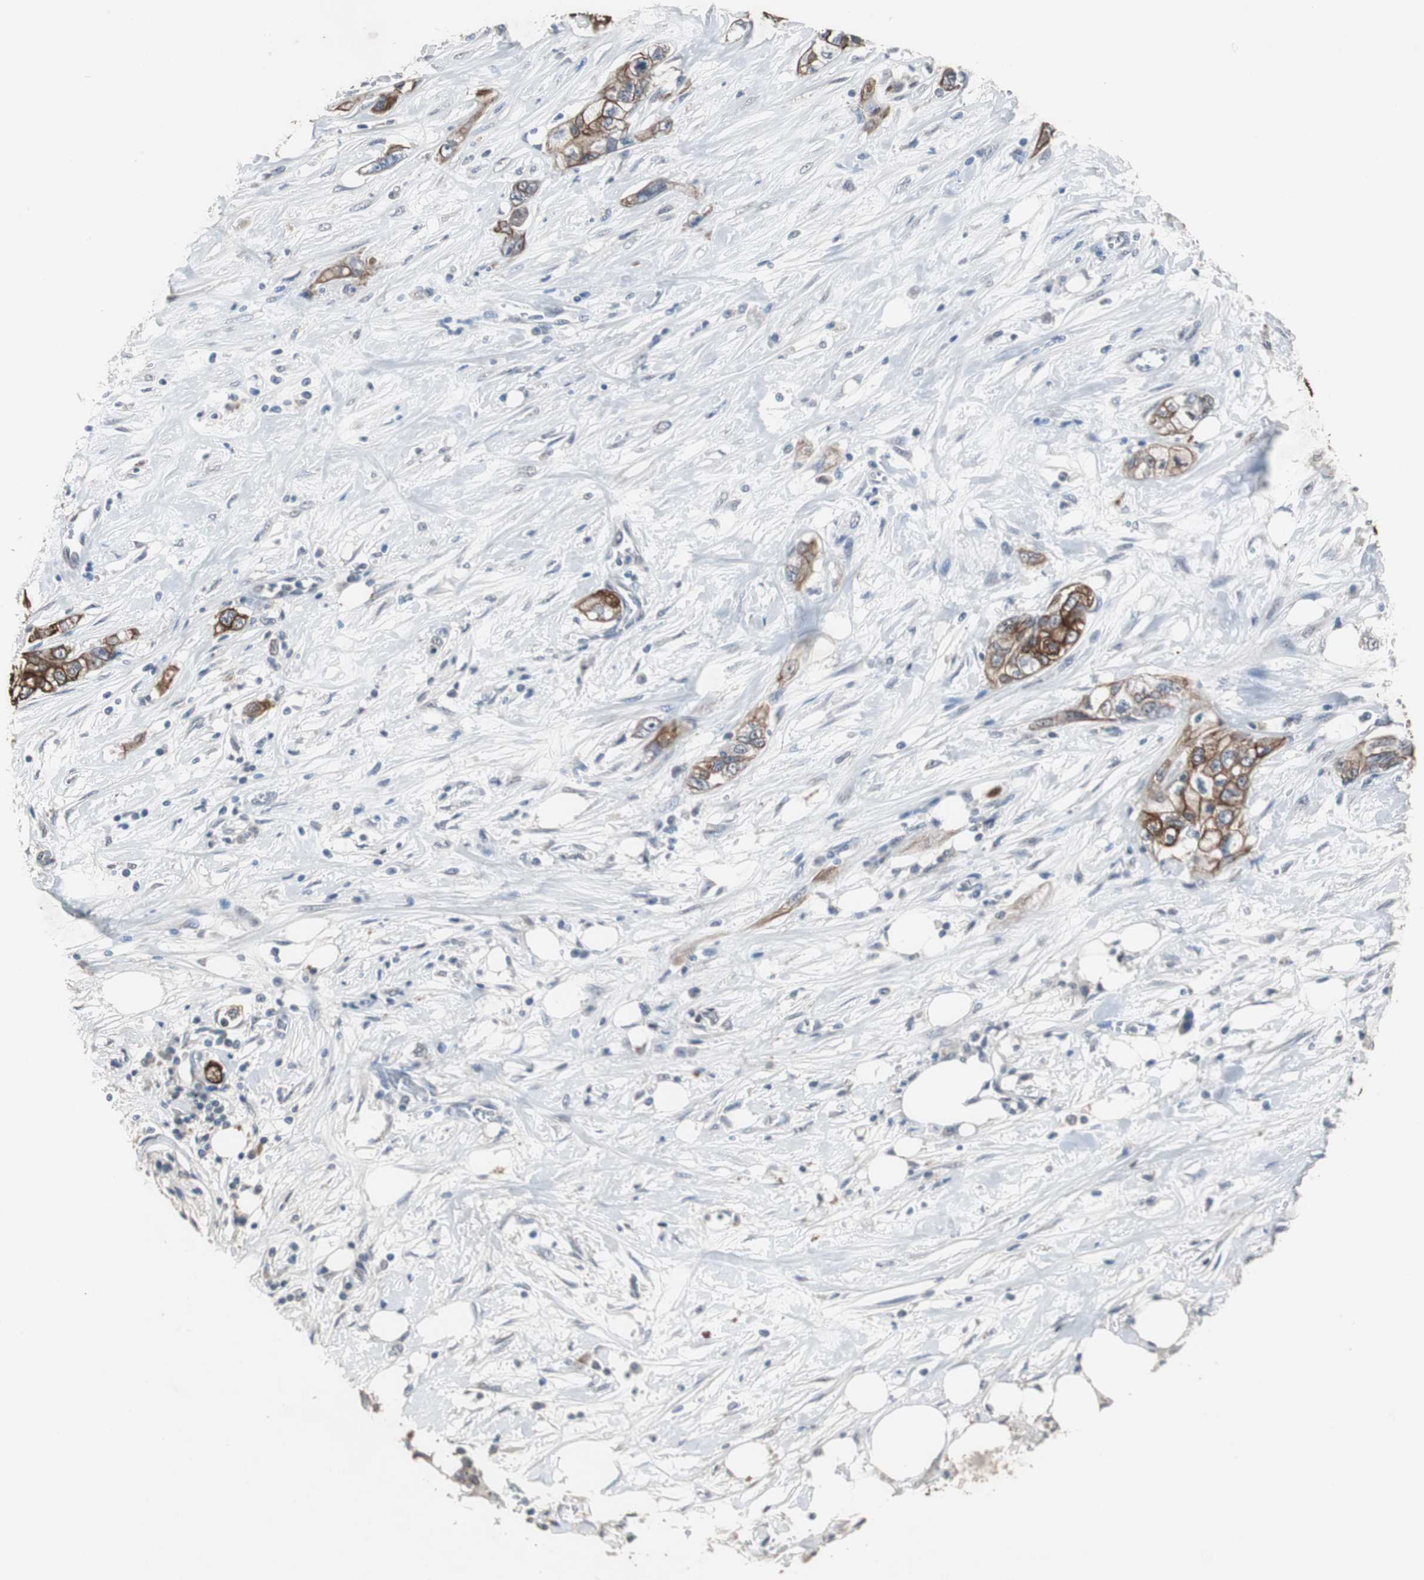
{"staining": {"intensity": "strong", "quantity": ">75%", "location": "cytoplasmic/membranous"}, "tissue": "pancreatic cancer", "cell_type": "Tumor cells", "image_type": "cancer", "snomed": [{"axis": "morphology", "description": "Adenocarcinoma, NOS"}, {"axis": "topography", "description": "Pancreas"}], "caption": "A high amount of strong cytoplasmic/membranous expression is seen in approximately >75% of tumor cells in adenocarcinoma (pancreatic) tissue.", "gene": "USP10", "patient": {"sex": "male", "age": 70}}